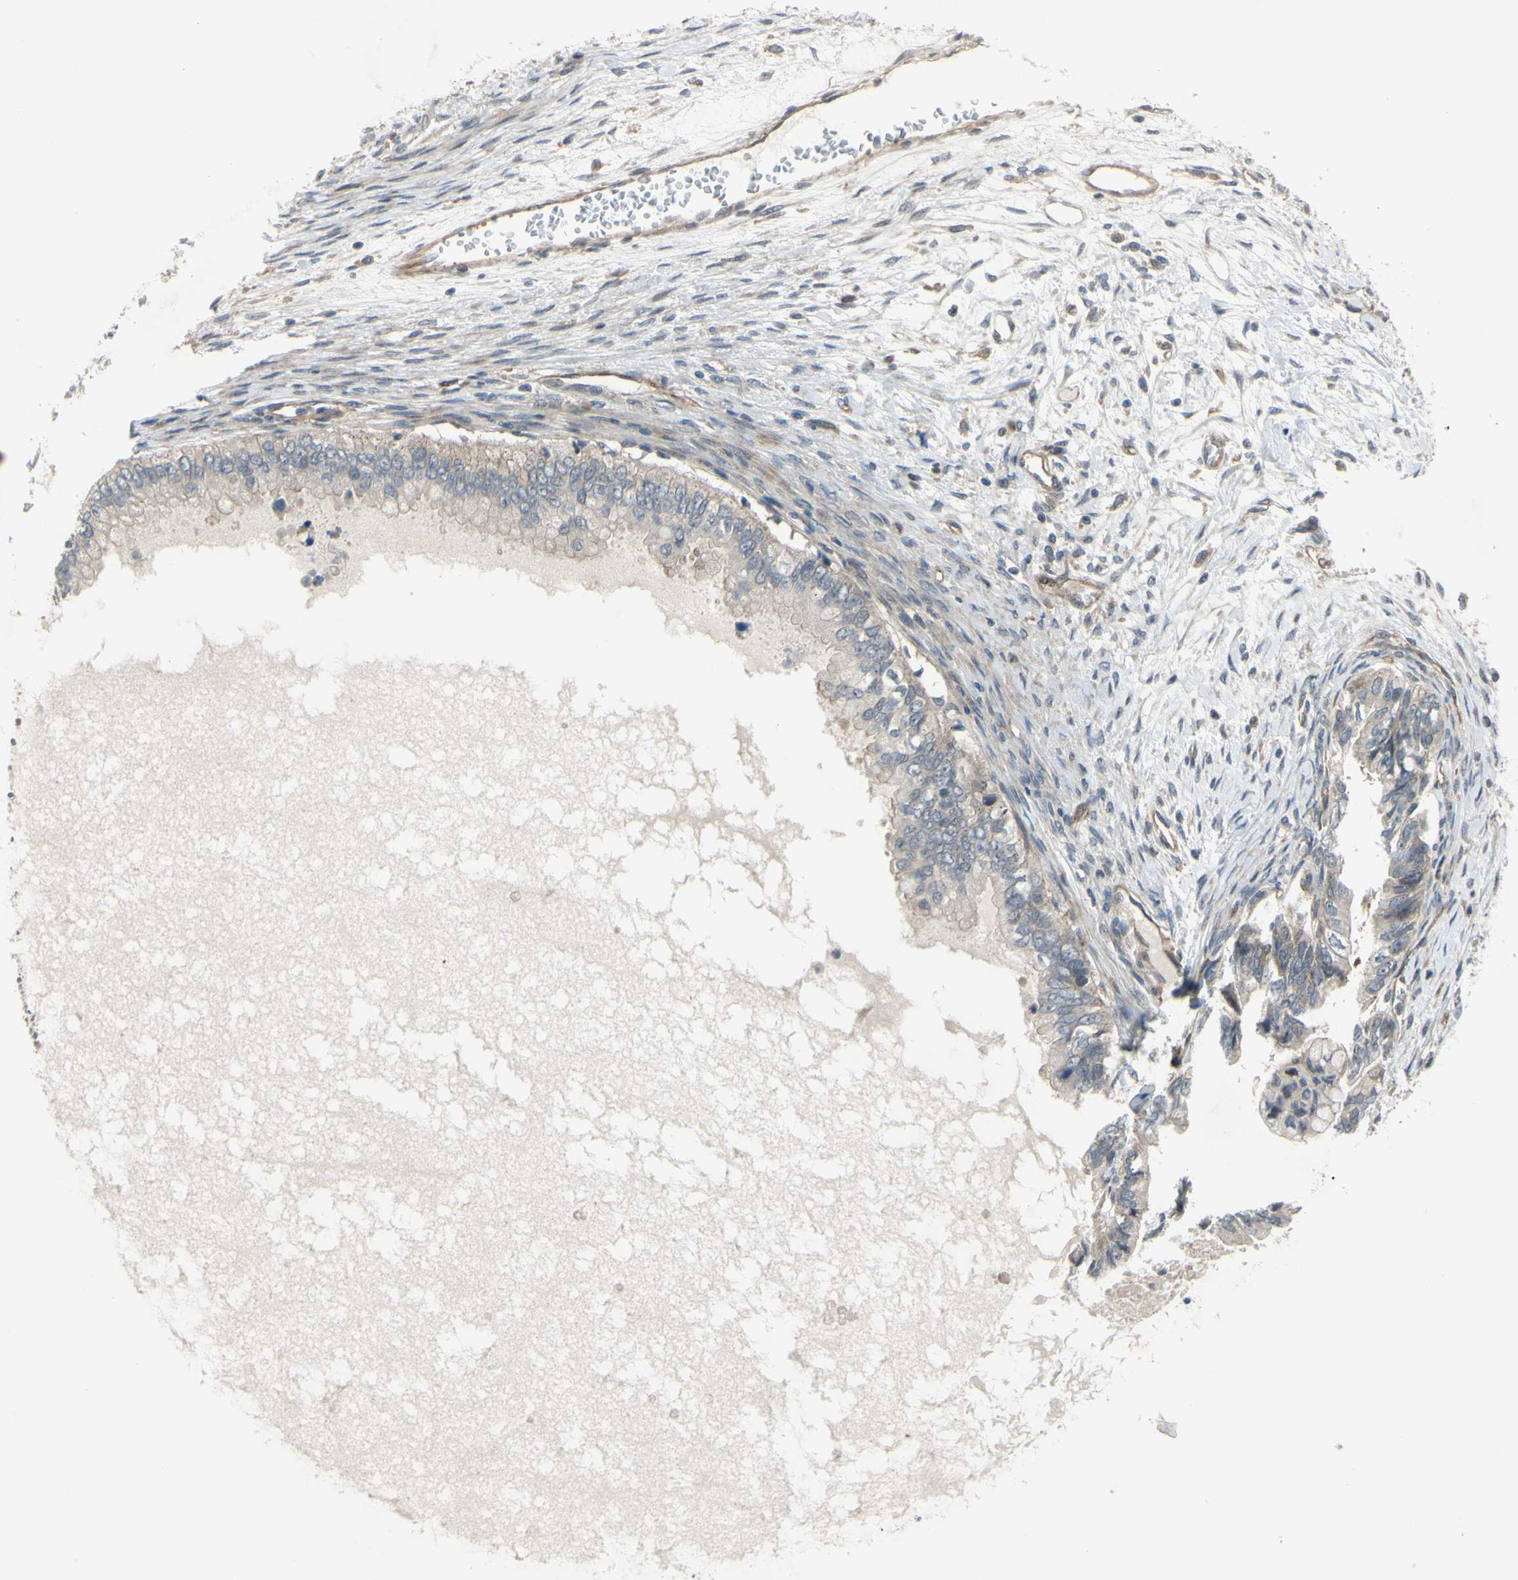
{"staining": {"intensity": "weak", "quantity": ">75%", "location": "cytoplasmic/membranous"}, "tissue": "ovarian cancer", "cell_type": "Tumor cells", "image_type": "cancer", "snomed": [{"axis": "morphology", "description": "Cystadenocarcinoma, mucinous, NOS"}, {"axis": "topography", "description": "Ovary"}], "caption": "This photomicrograph demonstrates ovarian cancer stained with IHC to label a protein in brown. The cytoplasmic/membranous of tumor cells show weak positivity for the protein. Nuclei are counter-stained blue.", "gene": "COMMD9", "patient": {"sex": "female", "age": 80}}